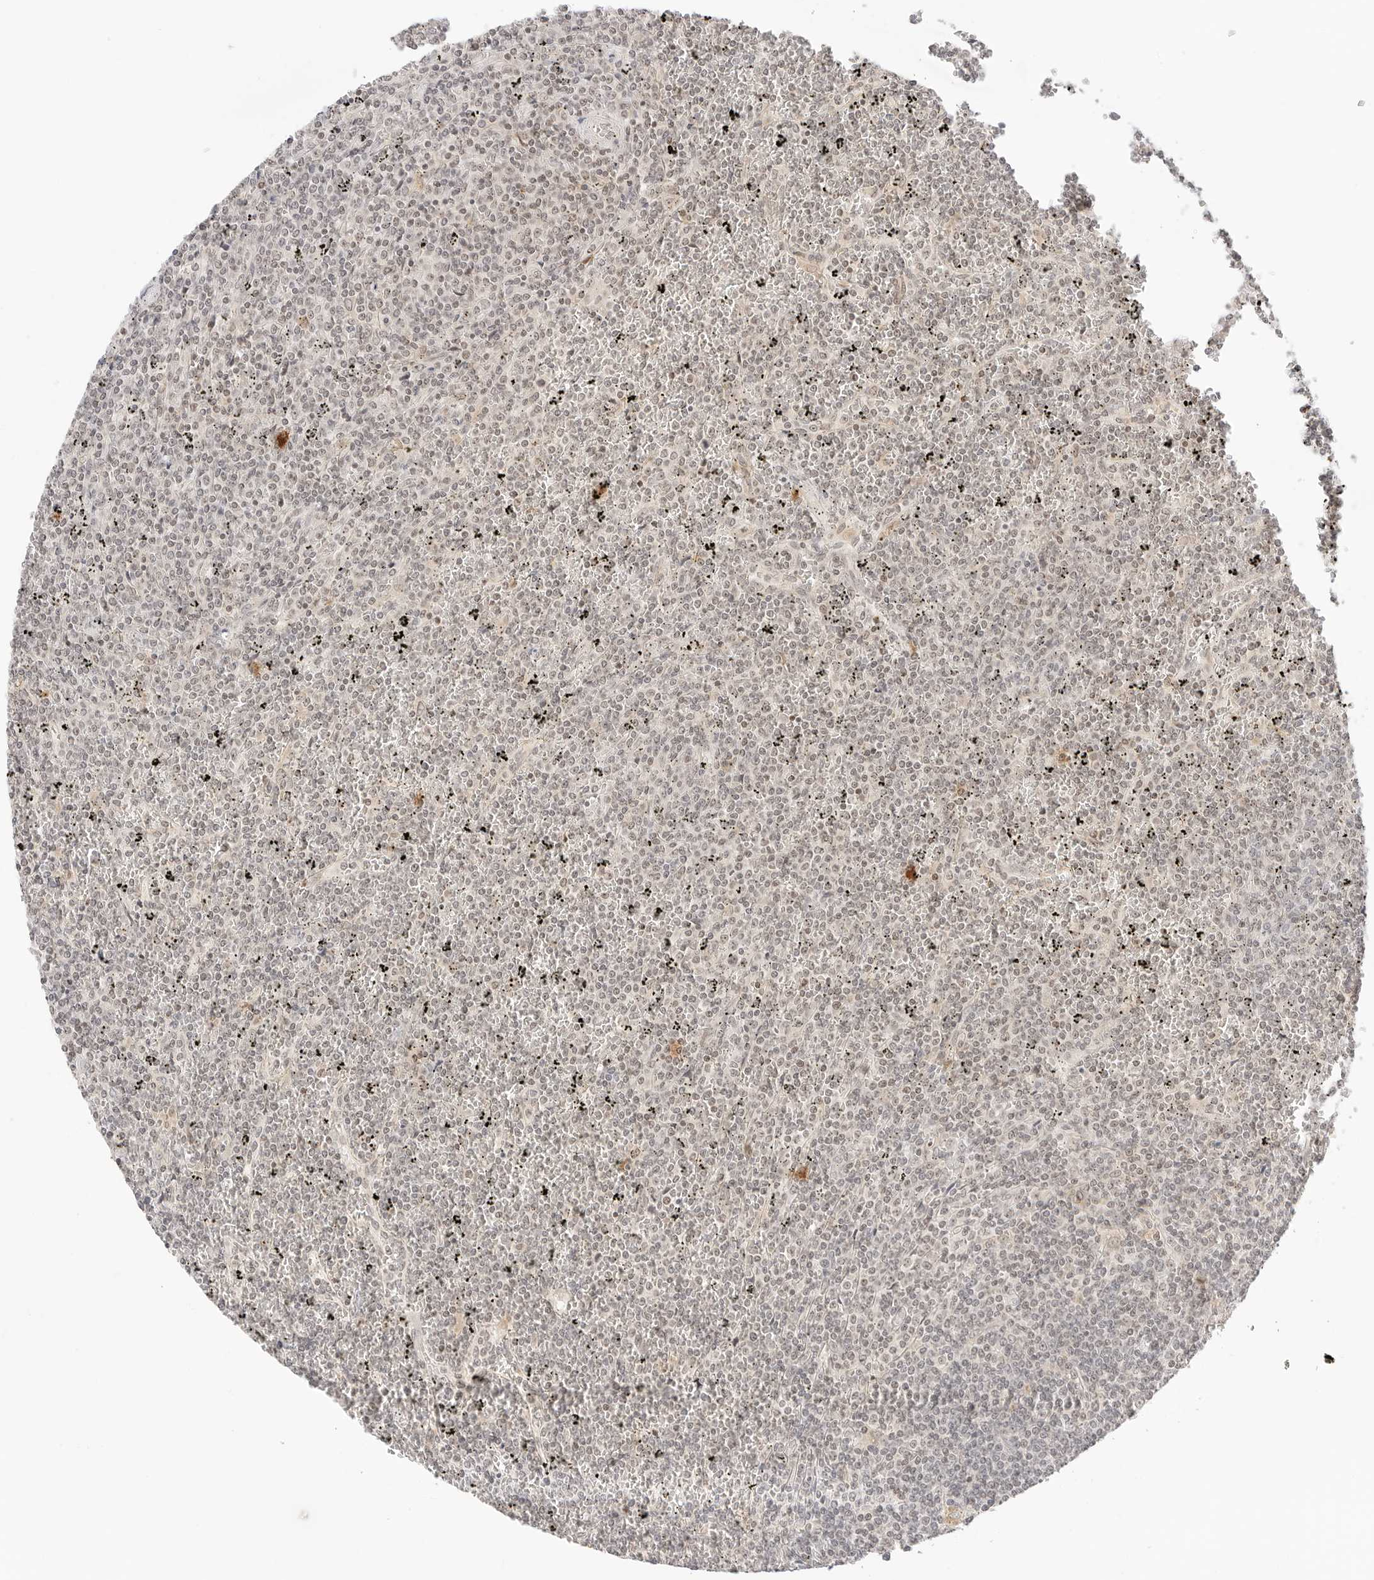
{"staining": {"intensity": "weak", "quantity": ">75%", "location": "nuclear"}, "tissue": "lymphoma", "cell_type": "Tumor cells", "image_type": "cancer", "snomed": [{"axis": "morphology", "description": "Malignant lymphoma, non-Hodgkin's type, Low grade"}, {"axis": "topography", "description": "Spleen"}], "caption": "The image displays a brown stain indicating the presence of a protein in the nuclear of tumor cells in malignant lymphoma, non-Hodgkin's type (low-grade).", "gene": "SEPTIN4", "patient": {"sex": "female", "age": 19}}